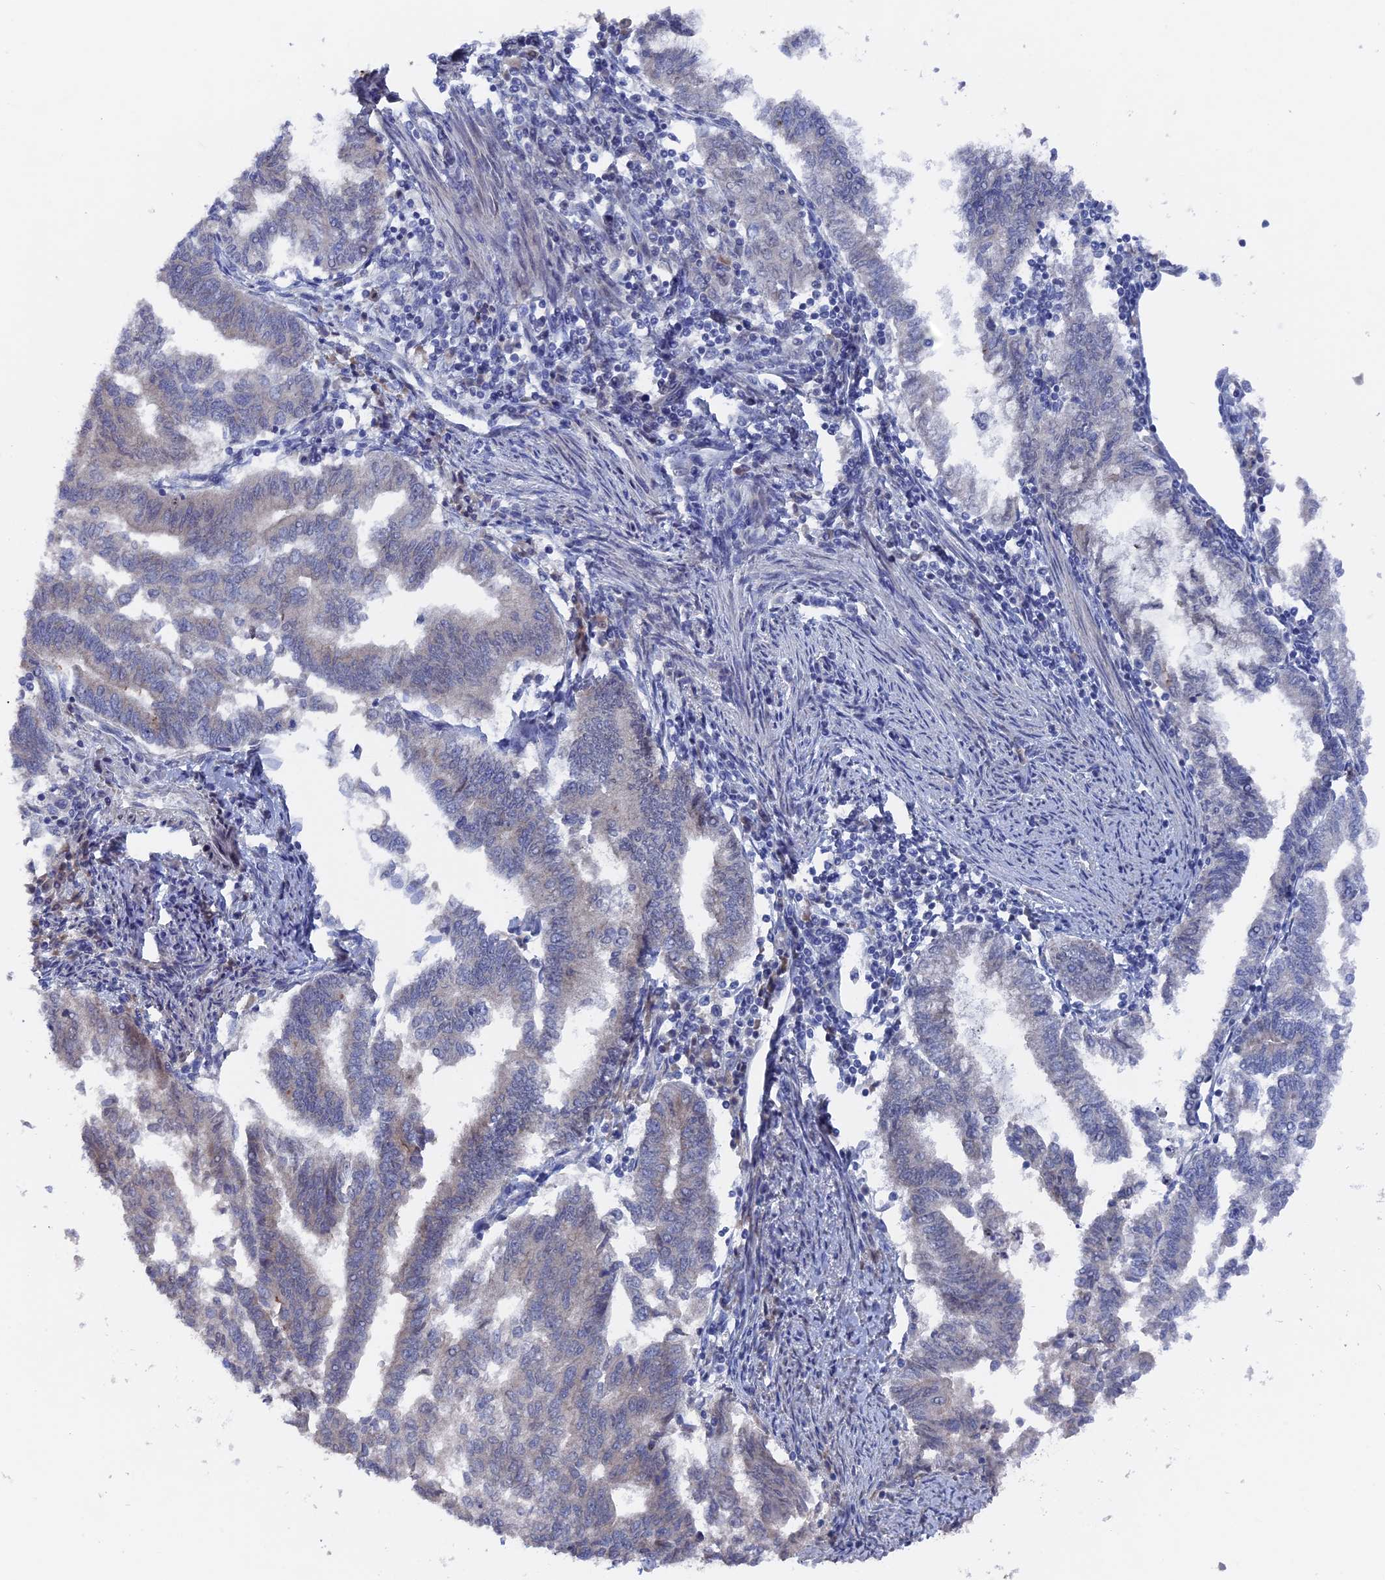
{"staining": {"intensity": "weak", "quantity": "<25%", "location": "cytoplasmic/membranous"}, "tissue": "endometrial cancer", "cell_type": "Tumor cells", "image_type": "cancer", "snomed": [{"axis": "morphology", "description": "Adenocarcinoma, NOS"}, {"axis": "topography", "description": "Endometrium"}], "caption": "Immunohistochemistry photomicrograph of neoplastic tissue: adenocarcinoma (endometrial) stained with DAB (3,3'-diaminobenzidine) demonstrates no significant protein positivity in tumor cells. (Immunohistochemistry (ihc), brightfield microscopy, high magnification).", "gene": "TMEM161A", "patient": {"sex": "female", "age": 79}}